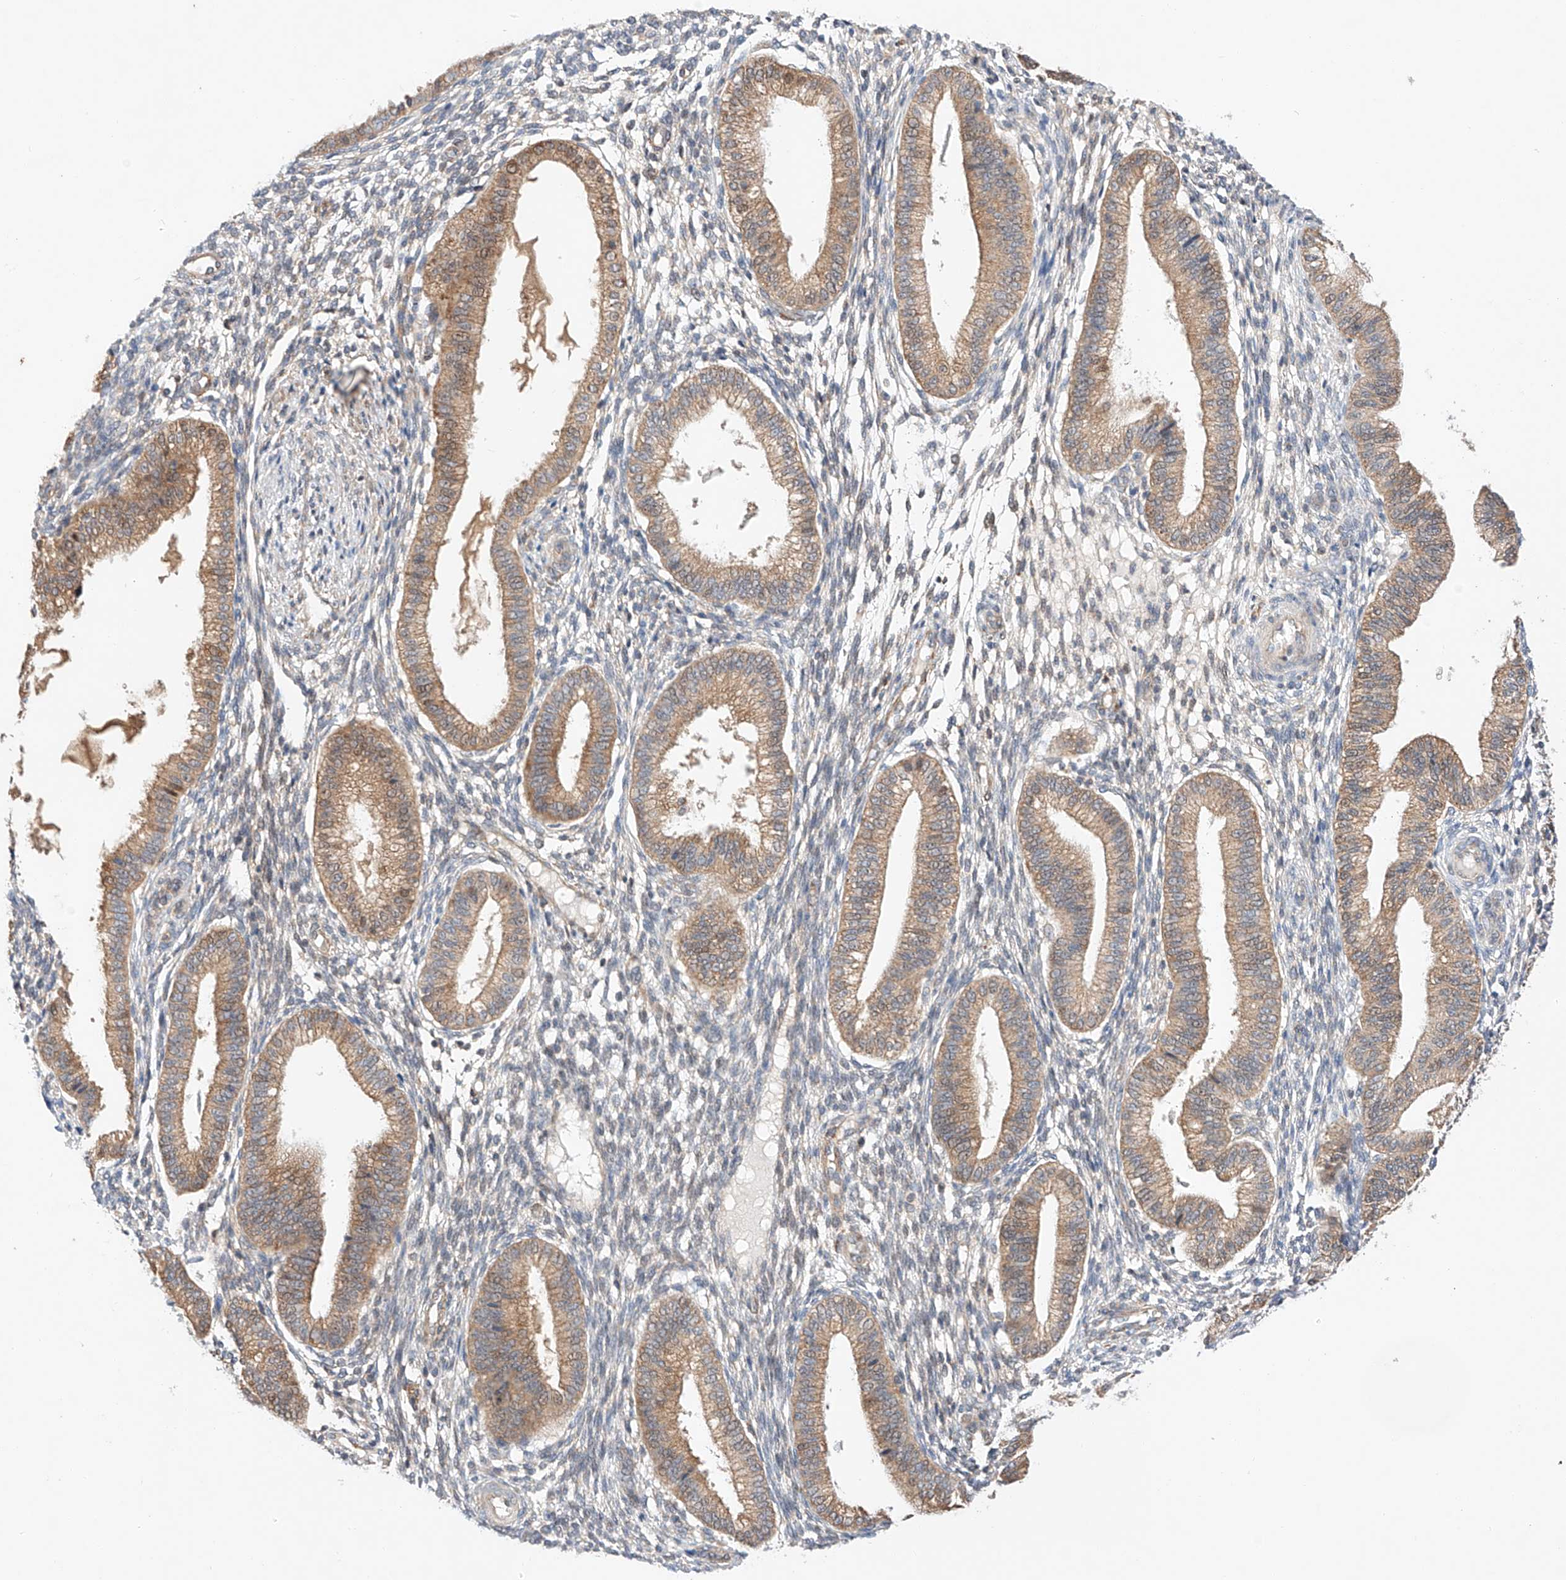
{"staining": {"intensity": "weak", "quantity": "25%-75%", "location": "cytoplasmic/membranous"}, "tissue": "endometrium", "cell_type": "Cells in endometrial stroma", "image_type": "normal", "snomed": [{"axis": "morphology", "description": "Normal tissue, NOS"}, {"axis": "topography", "description": "Endometrium"}], "caption": "Benign endometrium was stained to show a protein in brown. There is low levels of weak cytoplasmic/membranous staining in about 25%-75% of cells in endometrial stroma.", "gene": "C6orf118", "patient": {"sex": "female", "age": 39}}